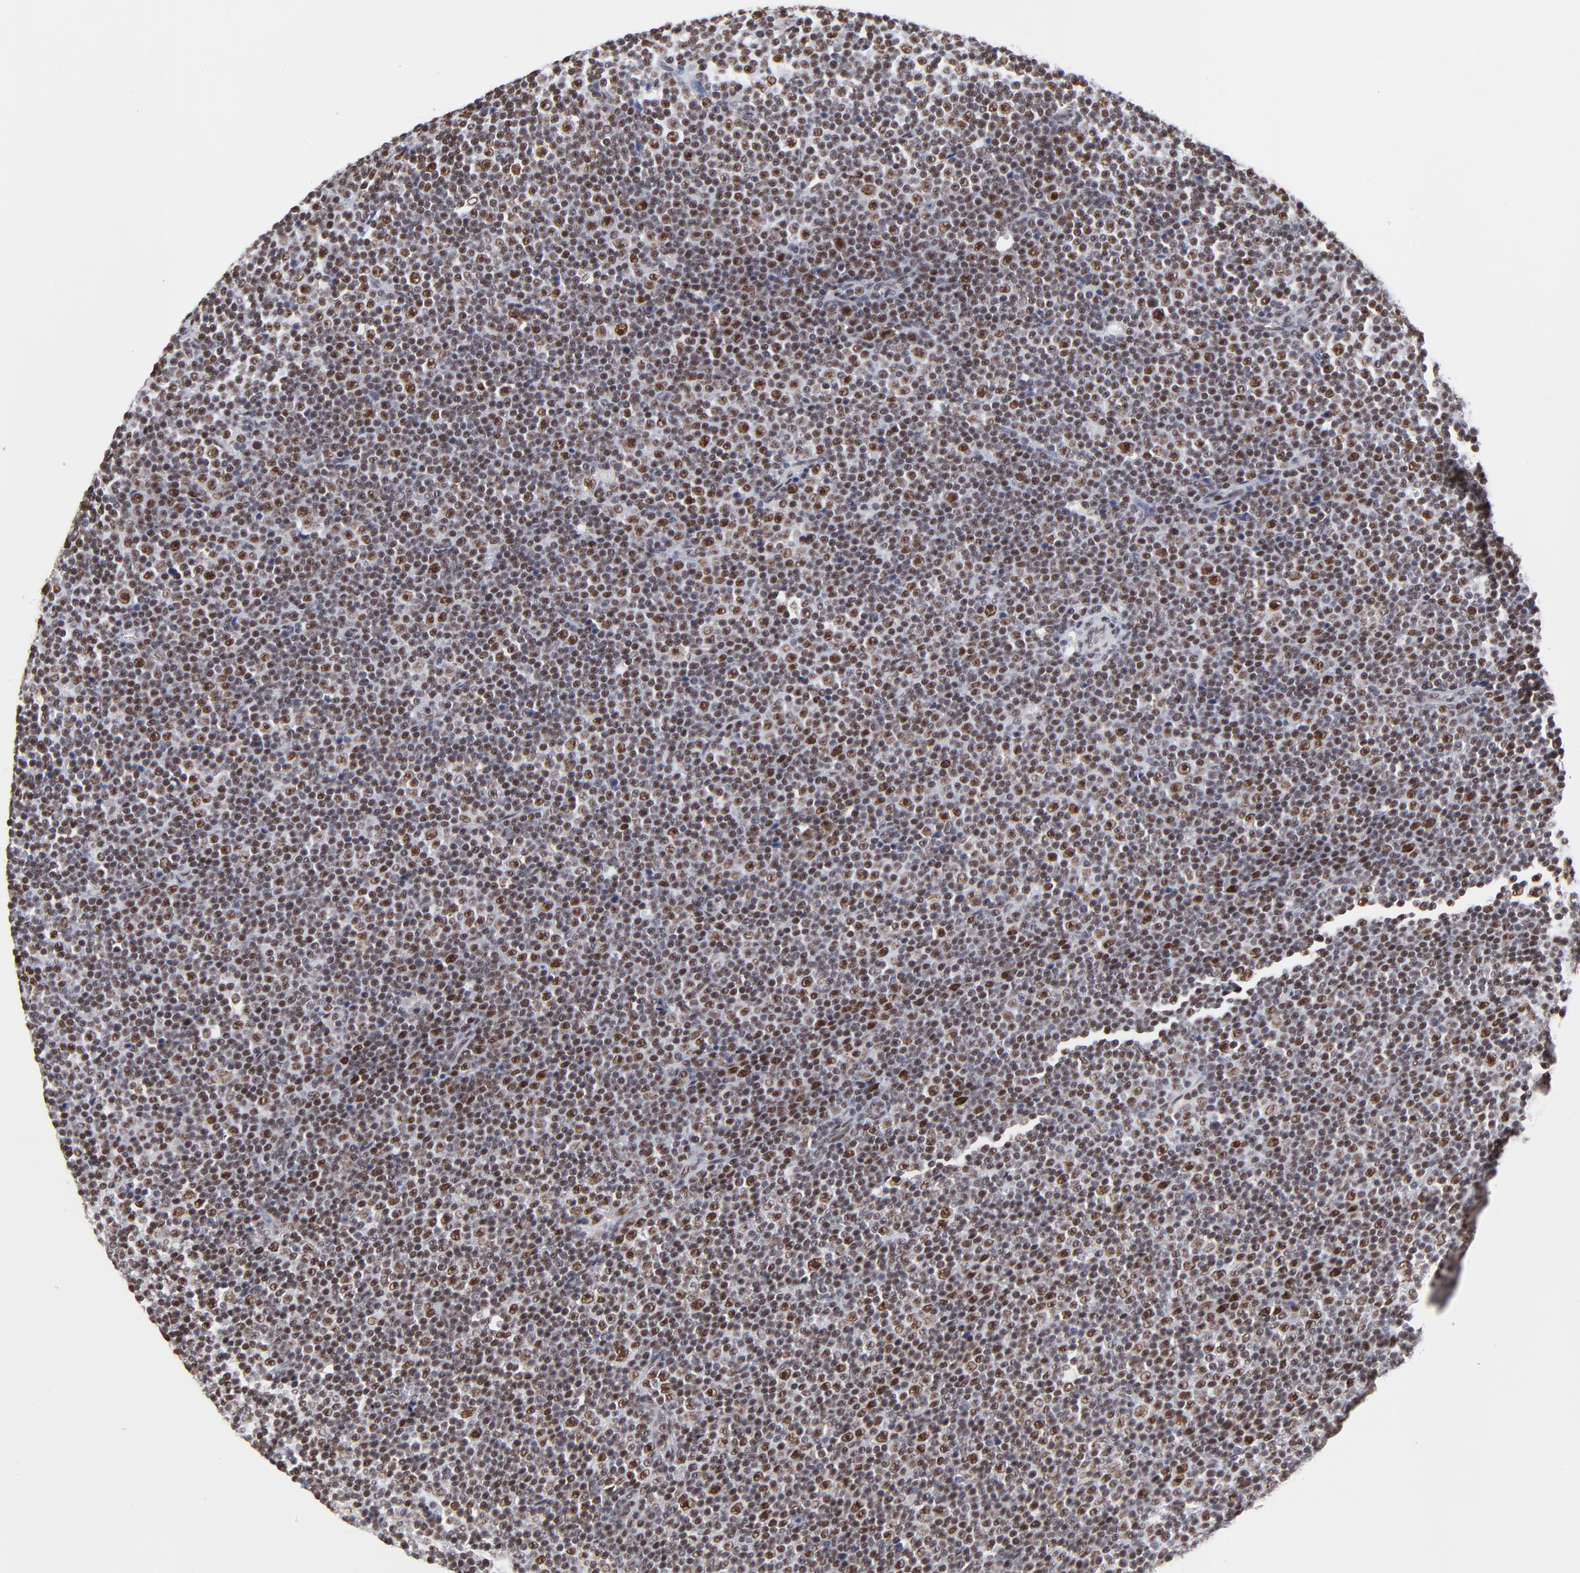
{"staining": {"intensity": "strong", "quantity": ">75%", "location": "nuclear"}, "tissue": "lymphoma", "cell_type": "Tumor cells", "image_type": "cancer", "snomed": [{"axis": "morphology", "description": "Malignant lymphoma, non-Hodgkin's type, Low grade"}, {"axis": "topography", "description": "Lymph node"}], "caption": "Protein expression analysis of human lymphoma reveals strong nuclear positivity in approximately >75% of tumor cells.", "gene": "ZMYM3", "patient": {"sex": "female", "age": 67}}